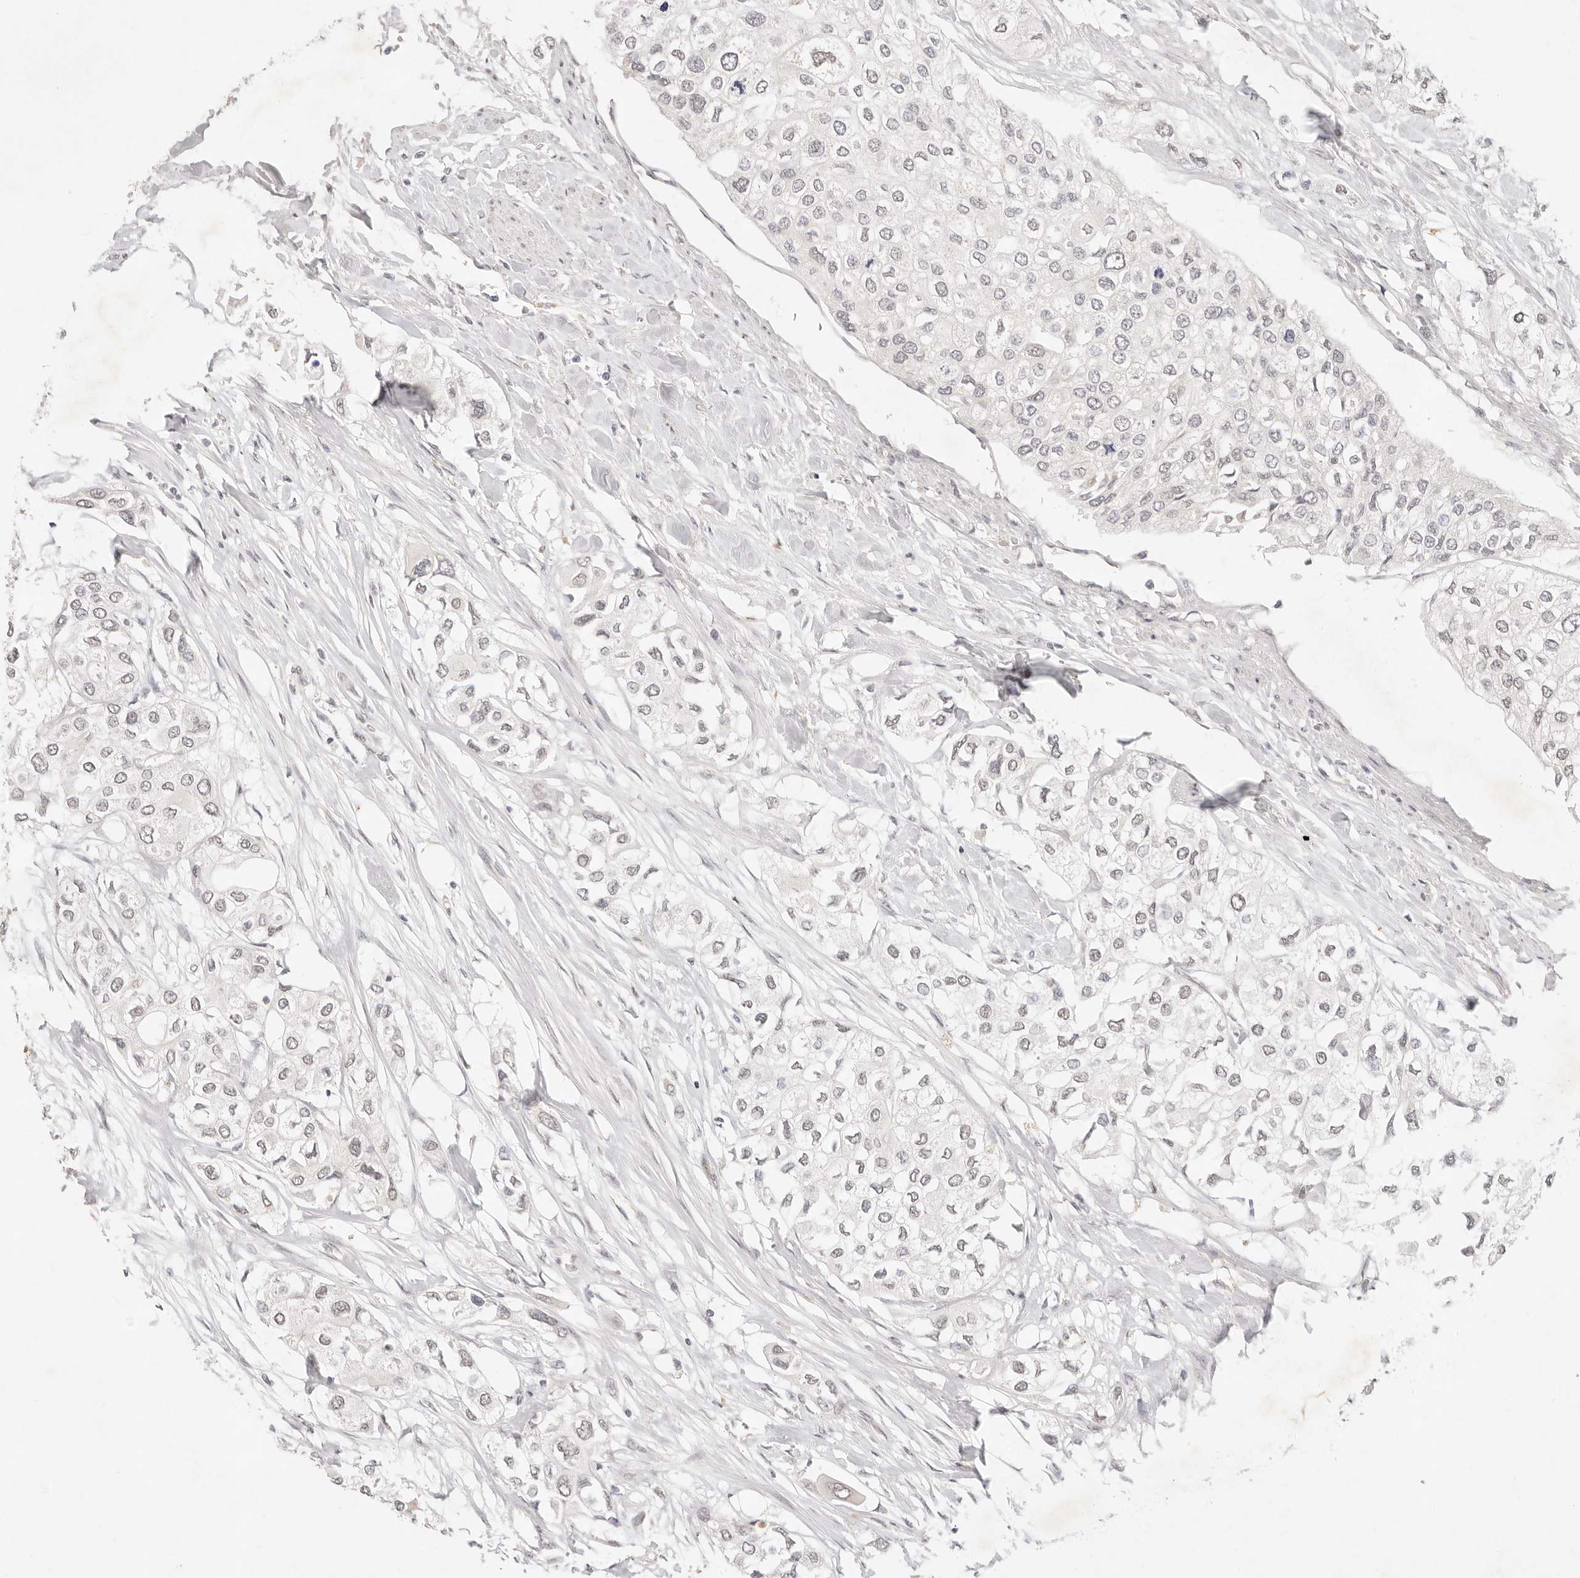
{"staining": {"intensity": "negative", "quantity": "none", "location": "none"}, "tissue": "urothelial cancer", "cell_type": "Tumor cells", "image_type": "cancer", "snomed": [{"axis": "morphology", "description": "Urothelial carcinoma, High grade"}, {"axis": "topography", "description": "Urinary bladder"}], "caption": "Urothelial carcinoma (high-grade) was stained to show a protein in brown. There is no significant staining in tumor cells. Nuclei are stained in blue.", "gene": "GPR156", "patient": {"sex": "male", "age": 64}}